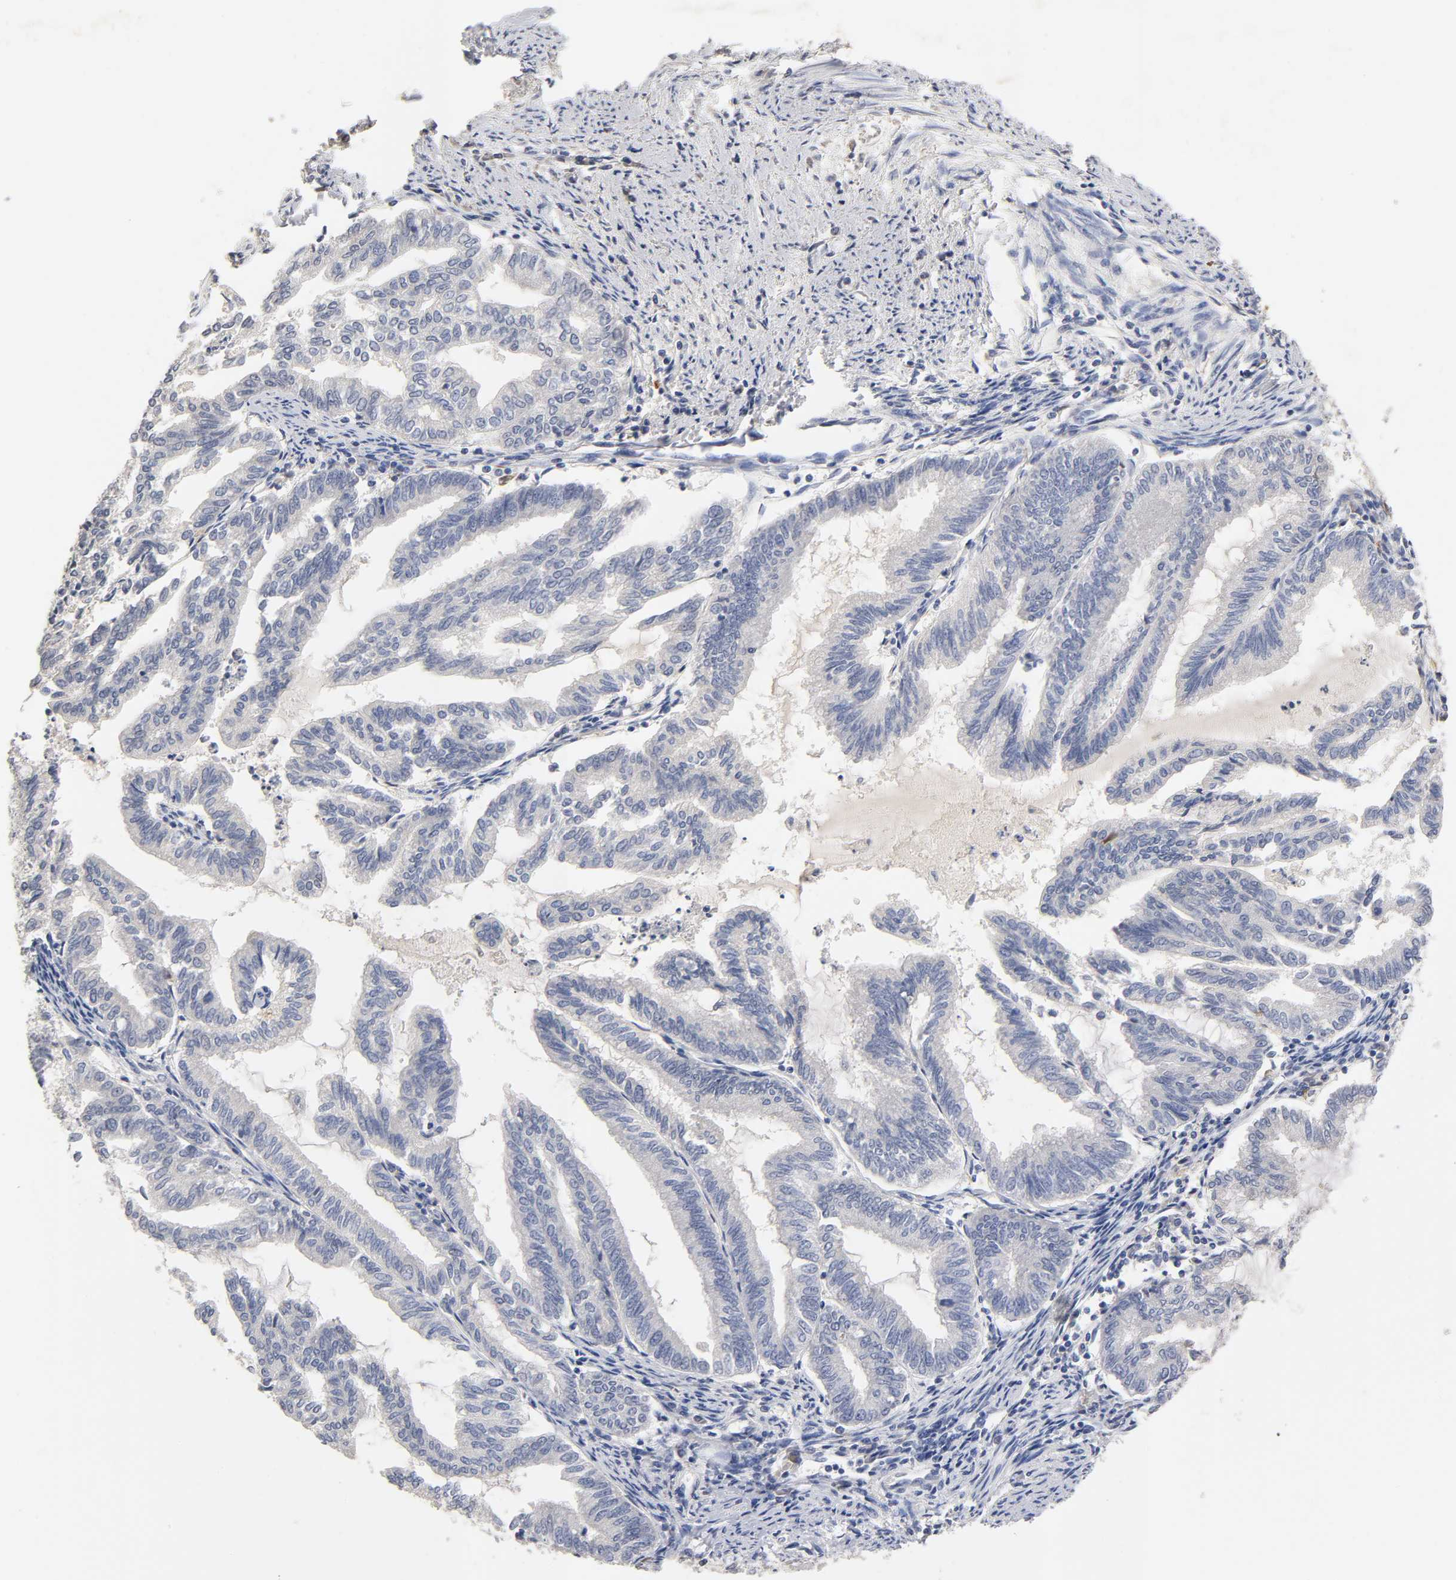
{"staining": {"intensity": "negative", "quantity": "none", "location": "none"}, "tissue": "endometrial cancer", "cell_type": "Tumor cells", "image_type": "cancer", "snomed": [{"axis": "morphology", "description": "Adenocarcinoma, NOS"}, {"axis": "topography", "description": "Endometrium"}], "caption": "The immunohistochemistry (IHC) photomicrograph has no significant staining in tumor cells of endometrial cancer tissue.", "gene": "OVOL1", "patient": {"sex": "female", "age": 79}}